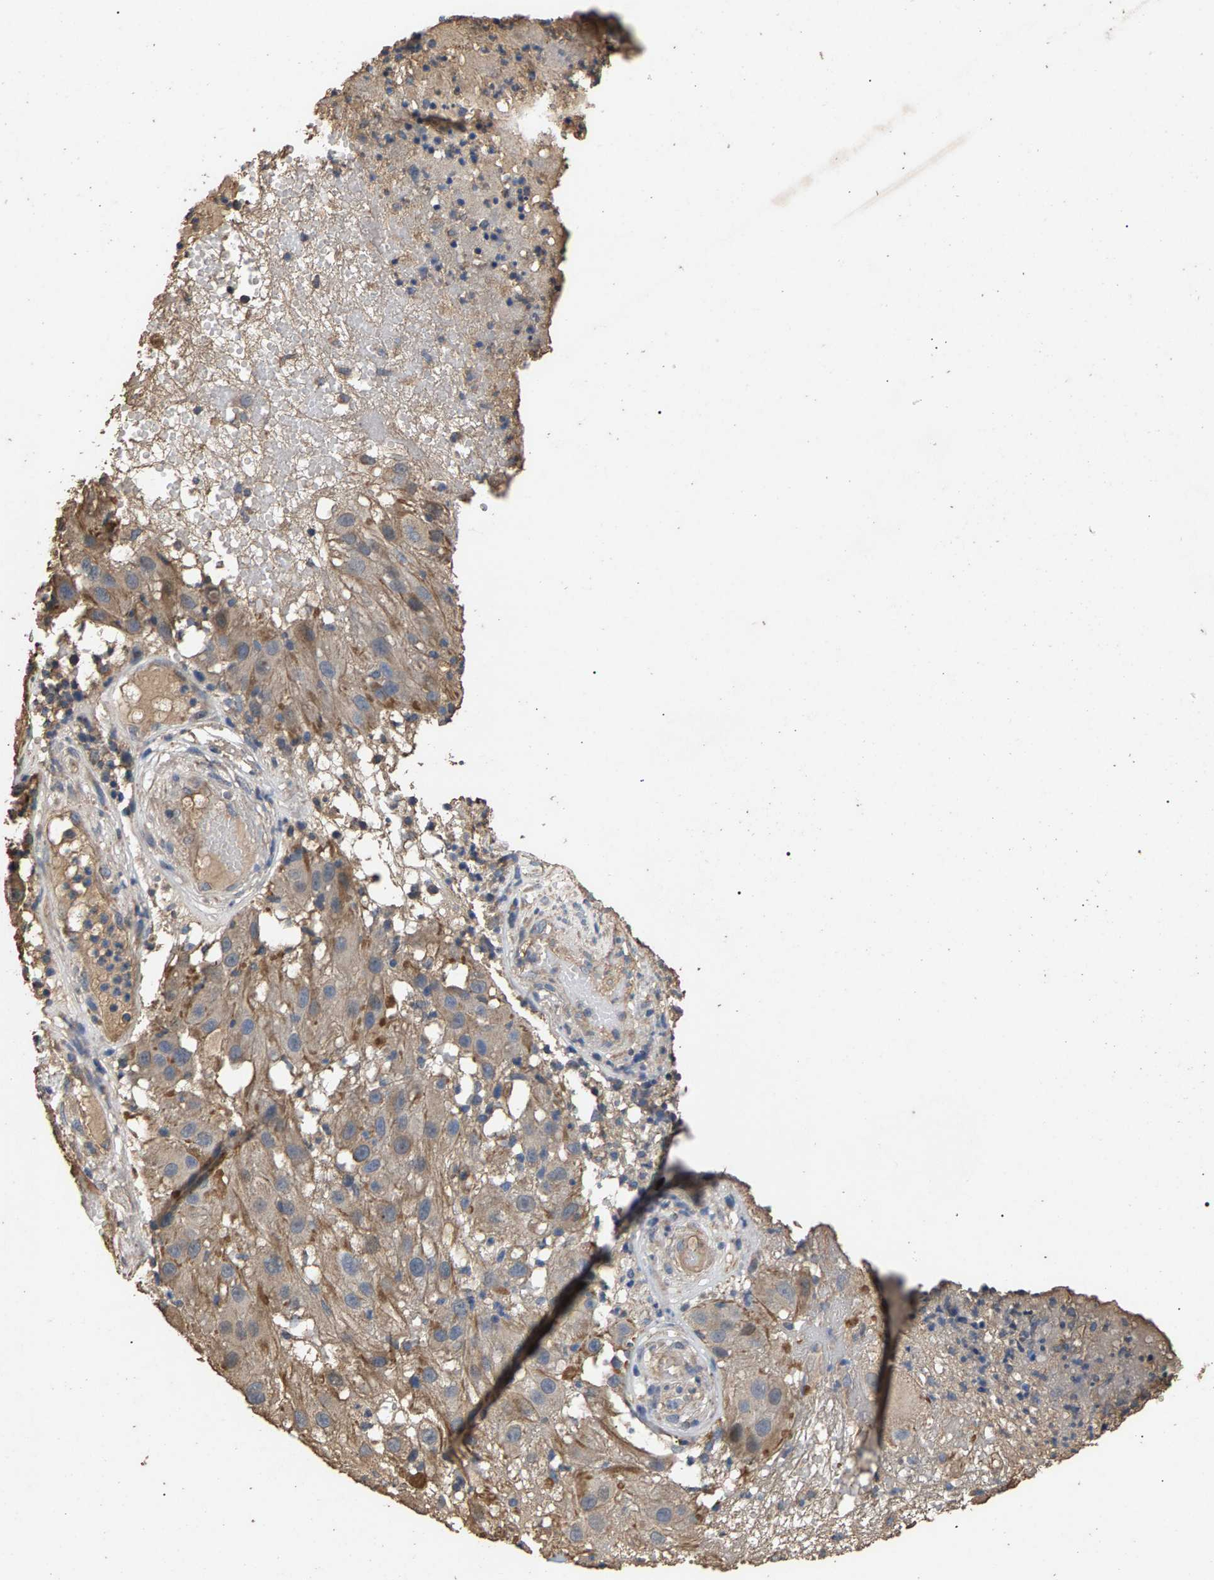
{"staining": {"intensity": "weak", "quantity": "<25%", "location": "cytoplasmic/membranous"}, "tissue": "melanoma", "cell_type": "Tumor cells", "image_type": "cancer", "snomed": [{"axis": "morphology", "description": "Malignant melanoma, NOS"}, {"axis": "topography", "description": "Skin"}], "caption": "DAB (3,3'-diaminobenzidine) immunohistochemical staining of melanoma displays no significant expression in tumor cells. (IHC, brightfield microscopy, high magnification).", "gene": "HTRA3", "patient": {"sex": "female", "age": 81}}